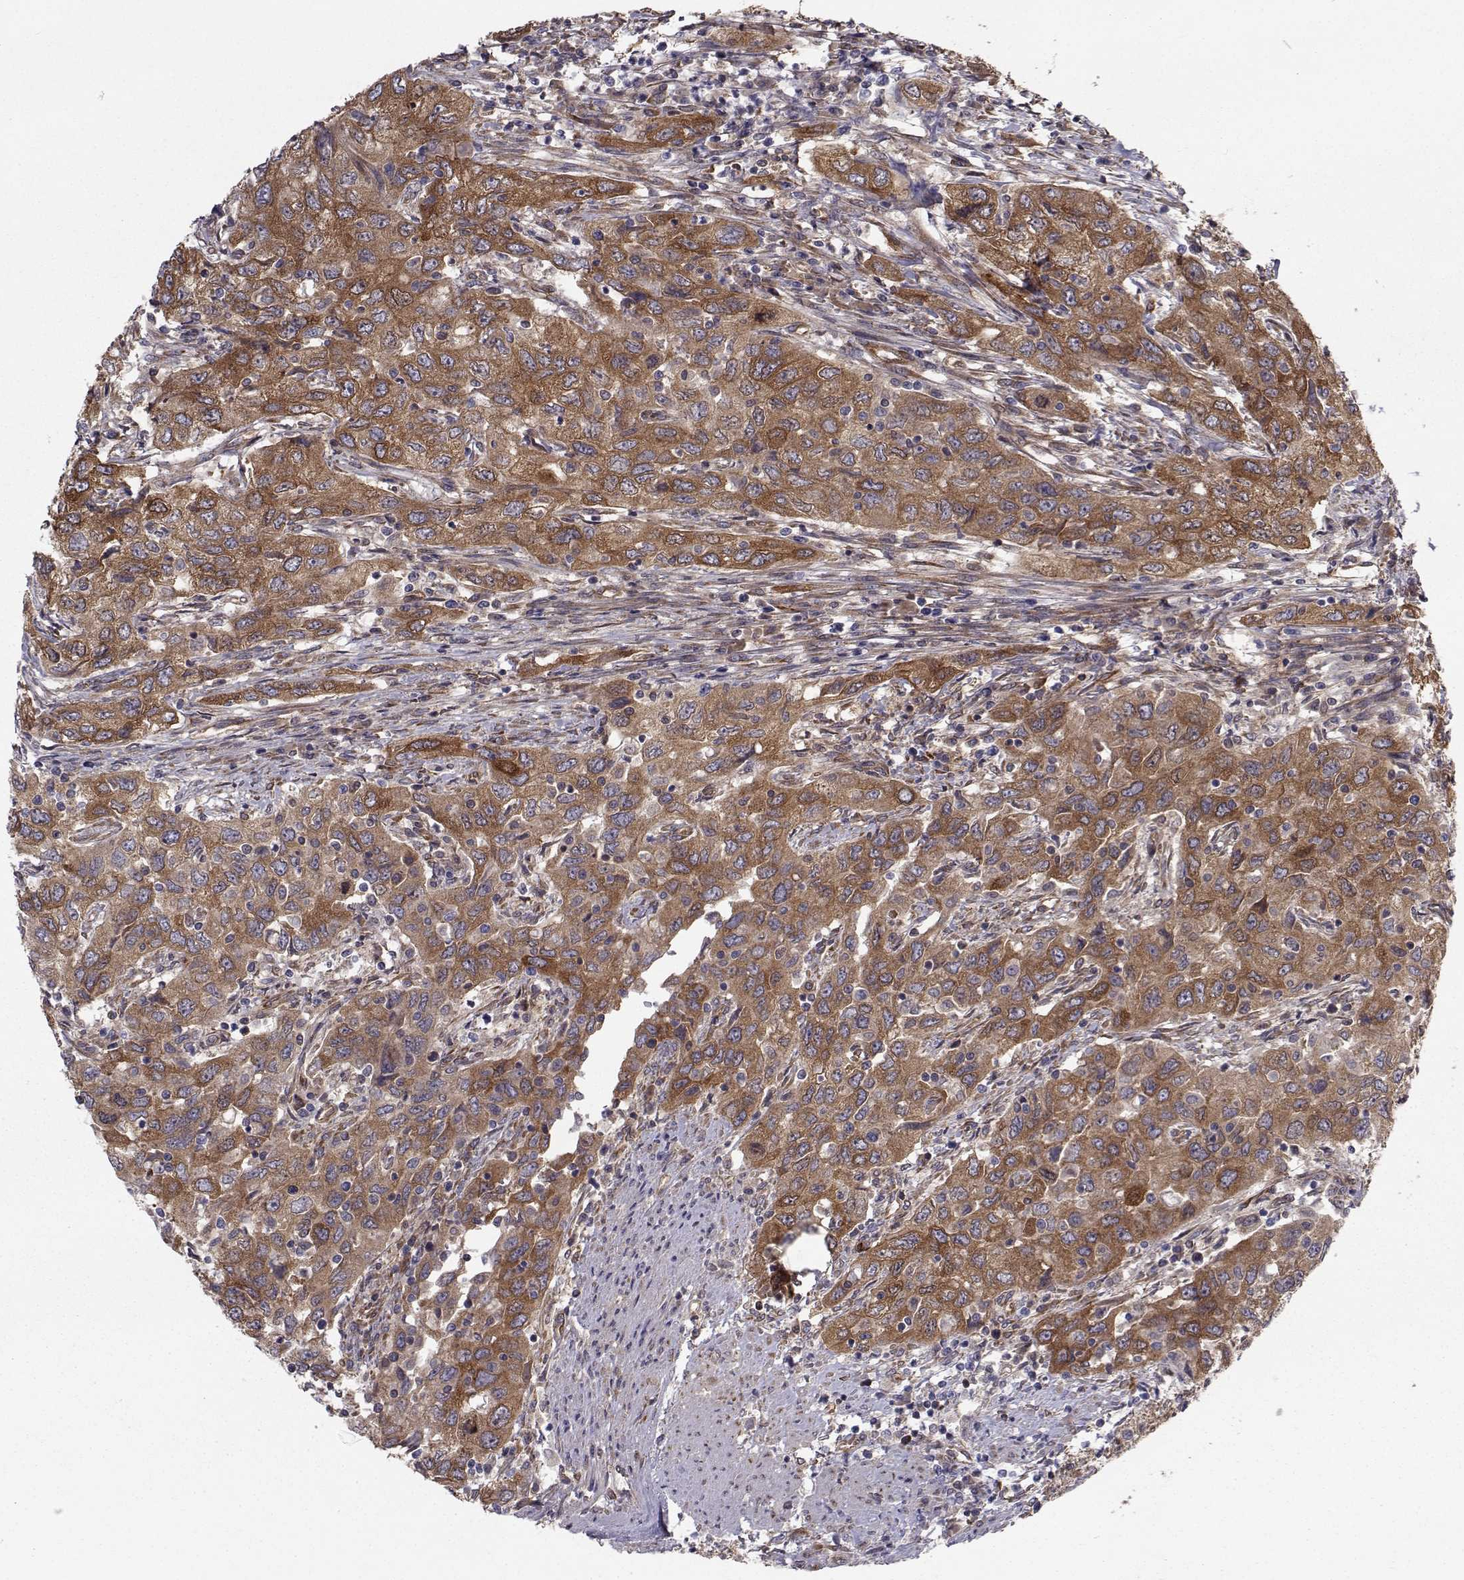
{"staining": {"intensity": "strong", "quantity": ">75%", "location": "cytoplasmic/membranous"}, "tissue": "urothelial cancer", "cell_type": "Tumor cells", "image_type": "cancer", "snomed": [{"axis": "morphology", "description": "Urothelial carcinoma, High grade"}, {"axis": "topography", "description": "Urinary bladder"}], "caption": "DAB (3,3'-diaminobenzidine) immunohistochemical staining of human urothelial cancer exhibits strong cytoplasmic/membranous protein expression in approximately >75% of tumor cells. (DAB (3,3'-diaminobenzidine) IHC with brightfield microscopy, high magnification).", "gene": "TRIP10", "patient": {"sex": "male", "age": 76}}